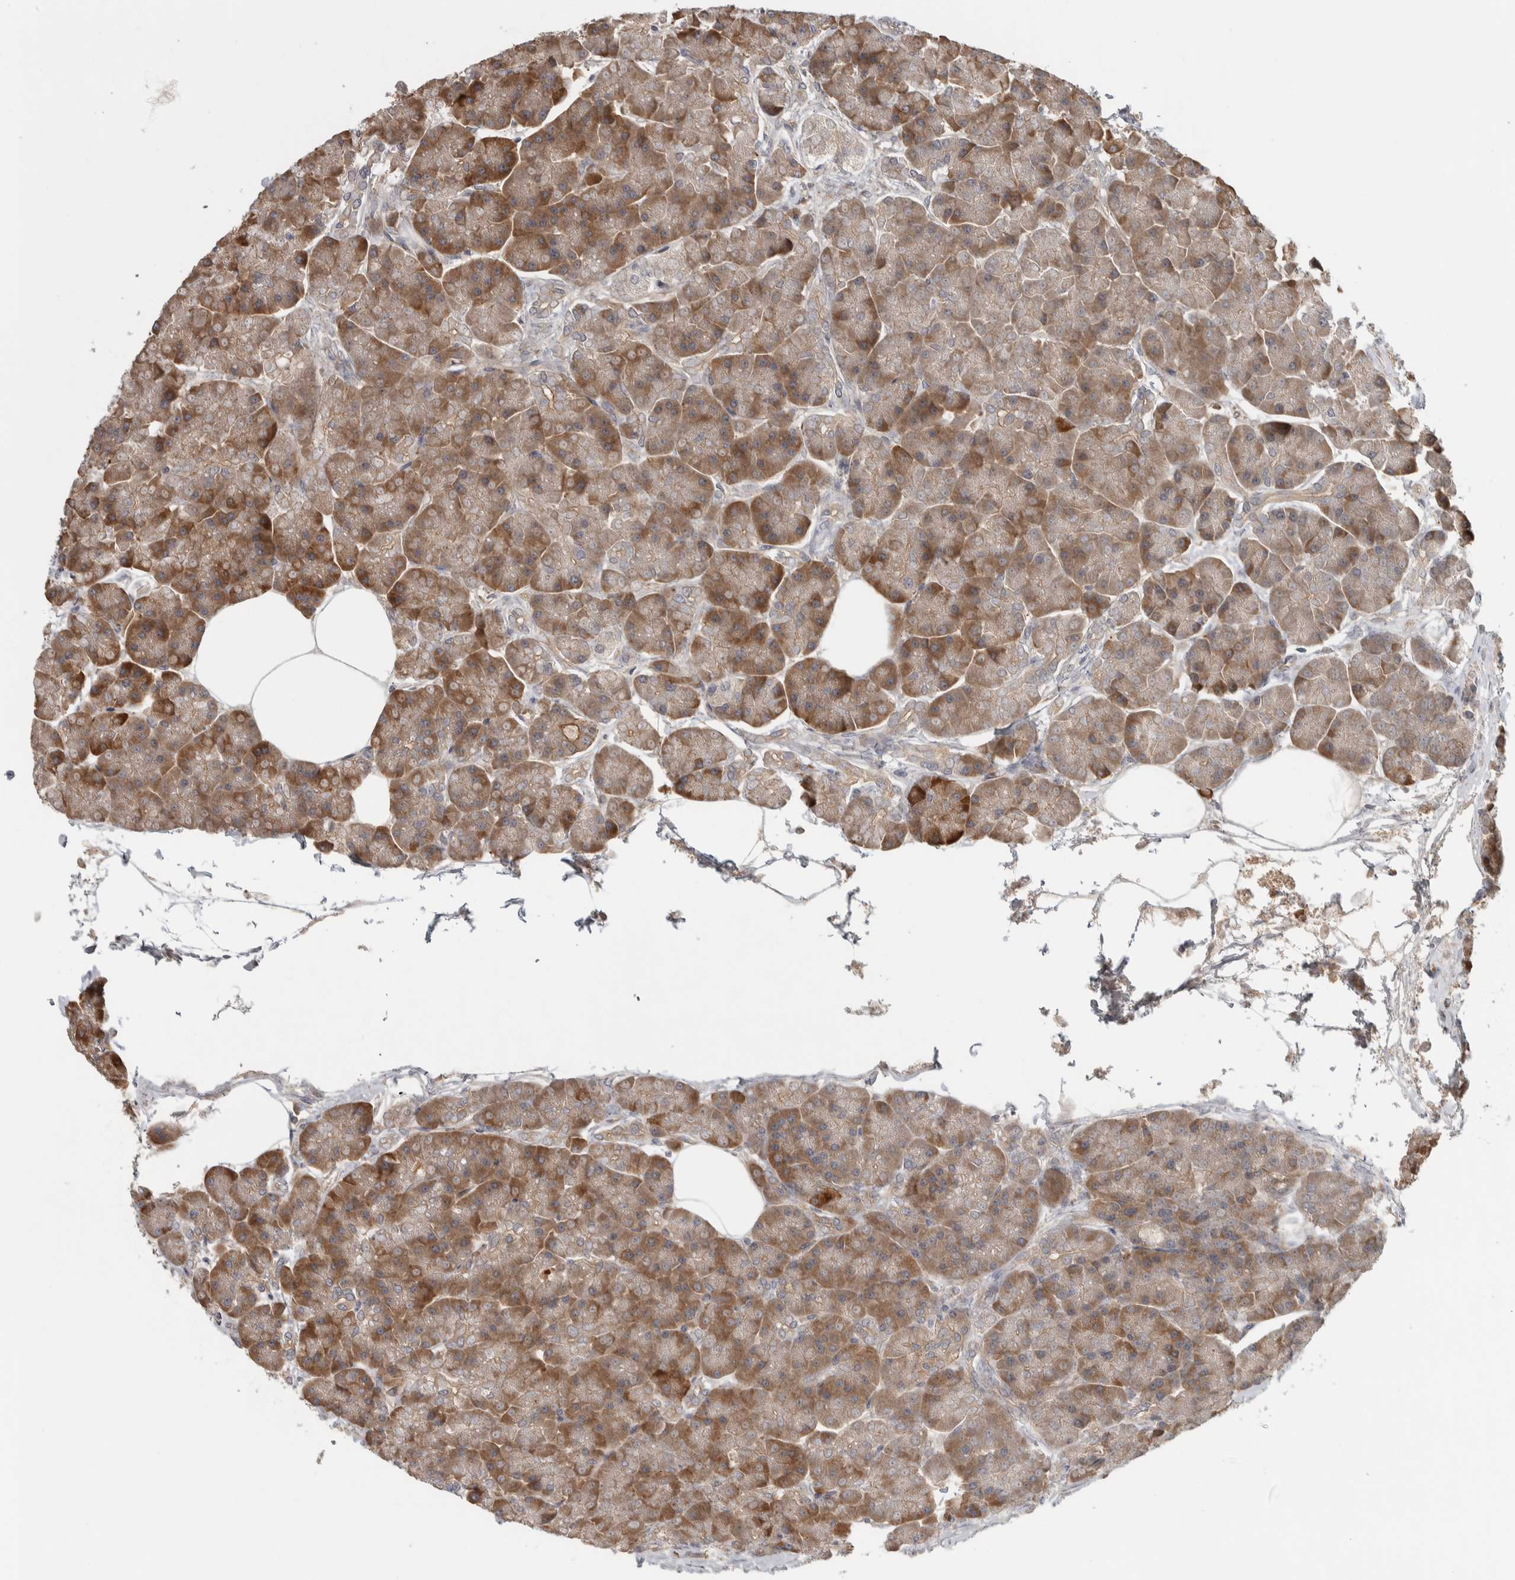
{"staining": {"intensity": "moderate", "quantity": ">75%", "location": "cytoplasmic/membranous"}, "tissue": "pancreas", "cell_type": "Exocrine glandular cells", "image_type": "normal", "snomed": [{"axis": "morphology", "description": "Normal tissue, NOS"}, {"axis": "topography", "description": "Pancreas"}], "caption": "Moderate cytoplasmic/membranous positivity for a protein is appreciated in about >75% of exocrine glandular cells of benign pancreas using immunohistochemistry (IHC).", "gene": "TBC1D31", "patient": {"sex": "female", "age": 70}}